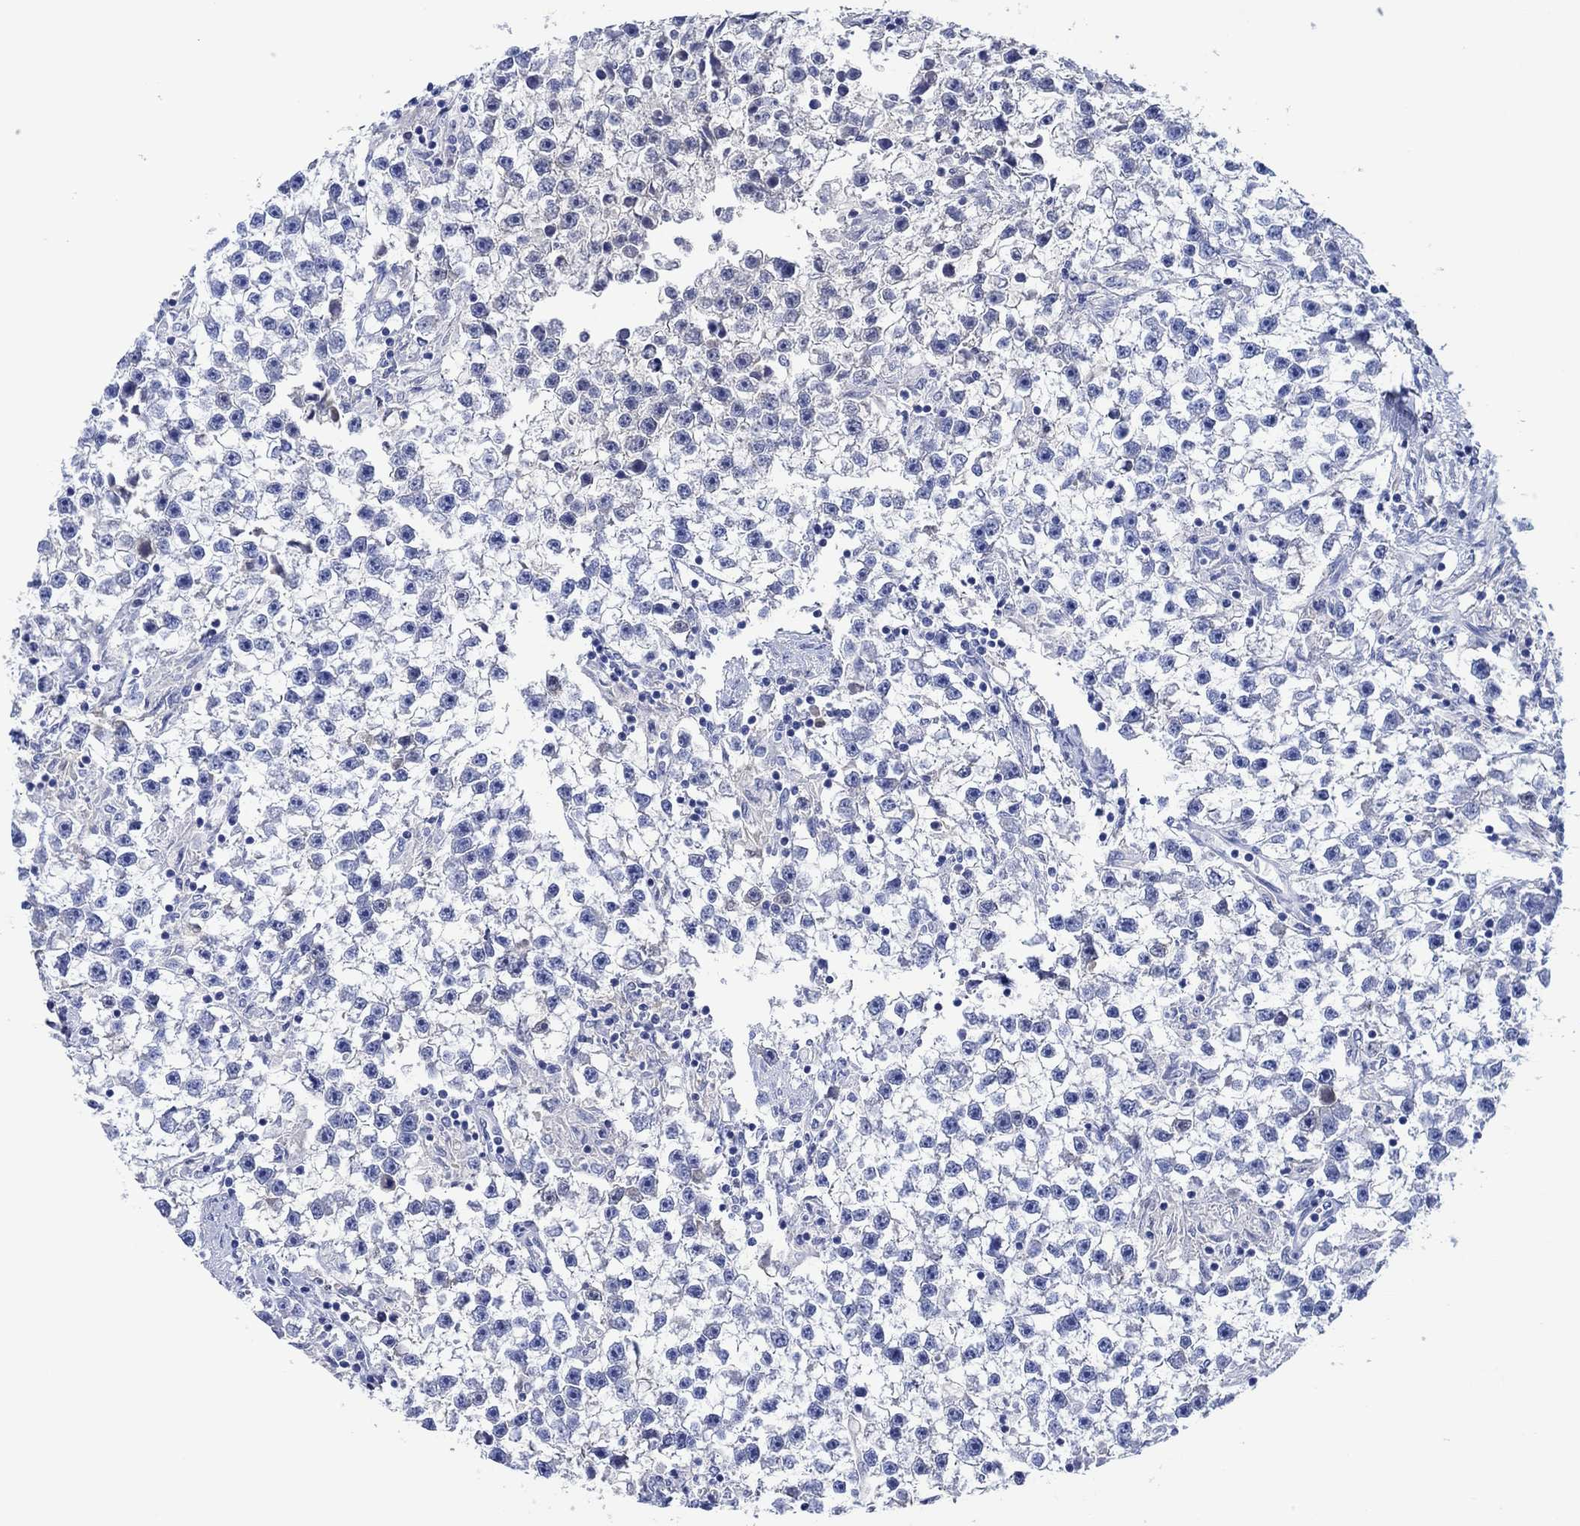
{"staining": {"intensity": "negative", "quantity": "none", "location": "none"}, "tissue": "testis cancer", "cell_type": "Tumor cells", "image_type": "cancer", "snomed": [{"axis": "morphology", "description": "Seminoma, NOS"}, {"axis": "topography", "description": "Testis"}], "caption": "The immunohistochemistry photomicrograph has no significant positivity in tumor cells of seminoma (testis) tissue.", "gene": "CPNE6", "patient": {"sex": "male", "age": 59}}